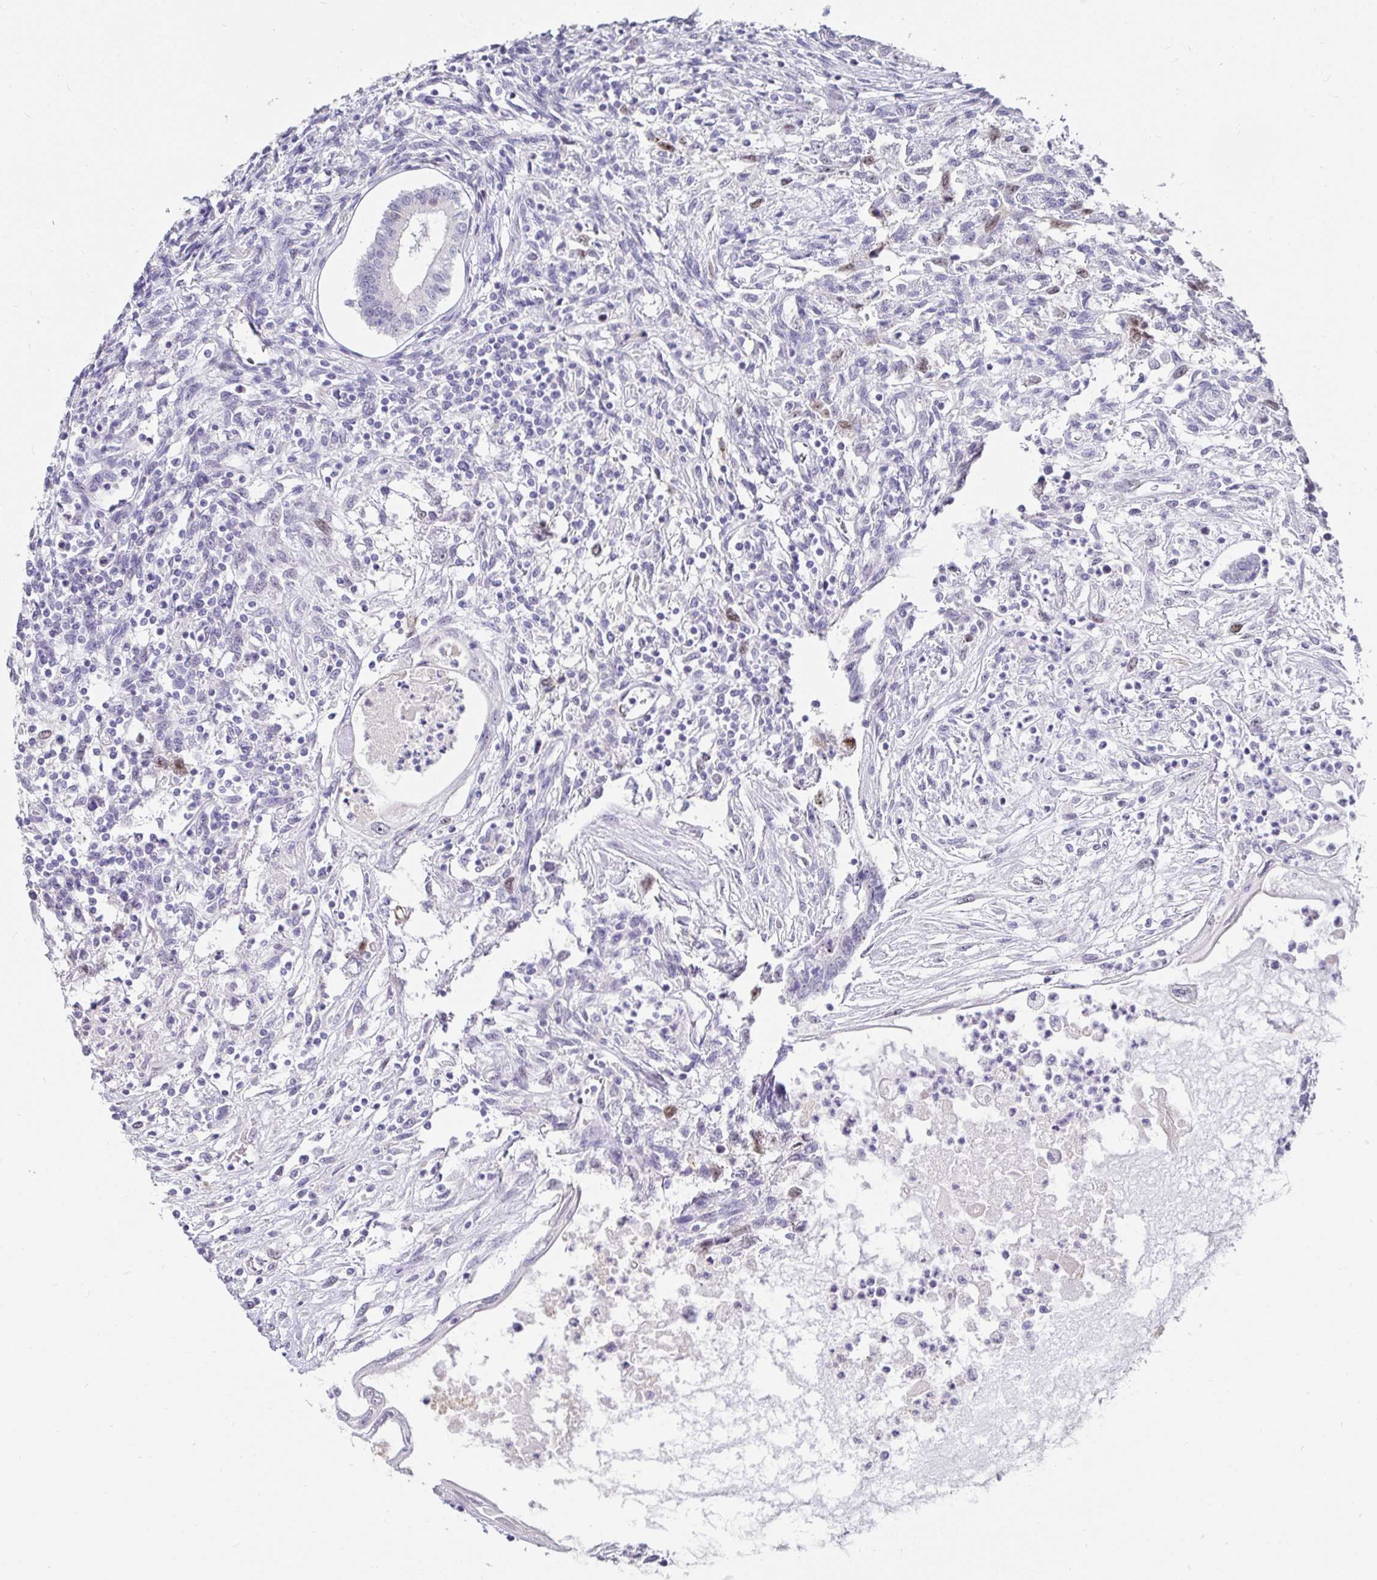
{"staining": {"intensity": "moderate", "quantity": "<25%", "location": "nuclear"}, "tissue": "testis cancer", "cell_type": "Tumor cells", "image_type": "cancer", "snomed": [{"axis": "morphology", "description": "Carcinoma, Embryonal, NOS"}, {"axis": "topography", "description": "Testis"}], "caption": "Immunohistochemistry (DAB) staining of human embryonal carcinoma (testis) exhibits moderate nuclear protein staining in approximately <25% of tumor cells.", "gene": "ANLN", "patient": {"sex": "male", "age": 37}}